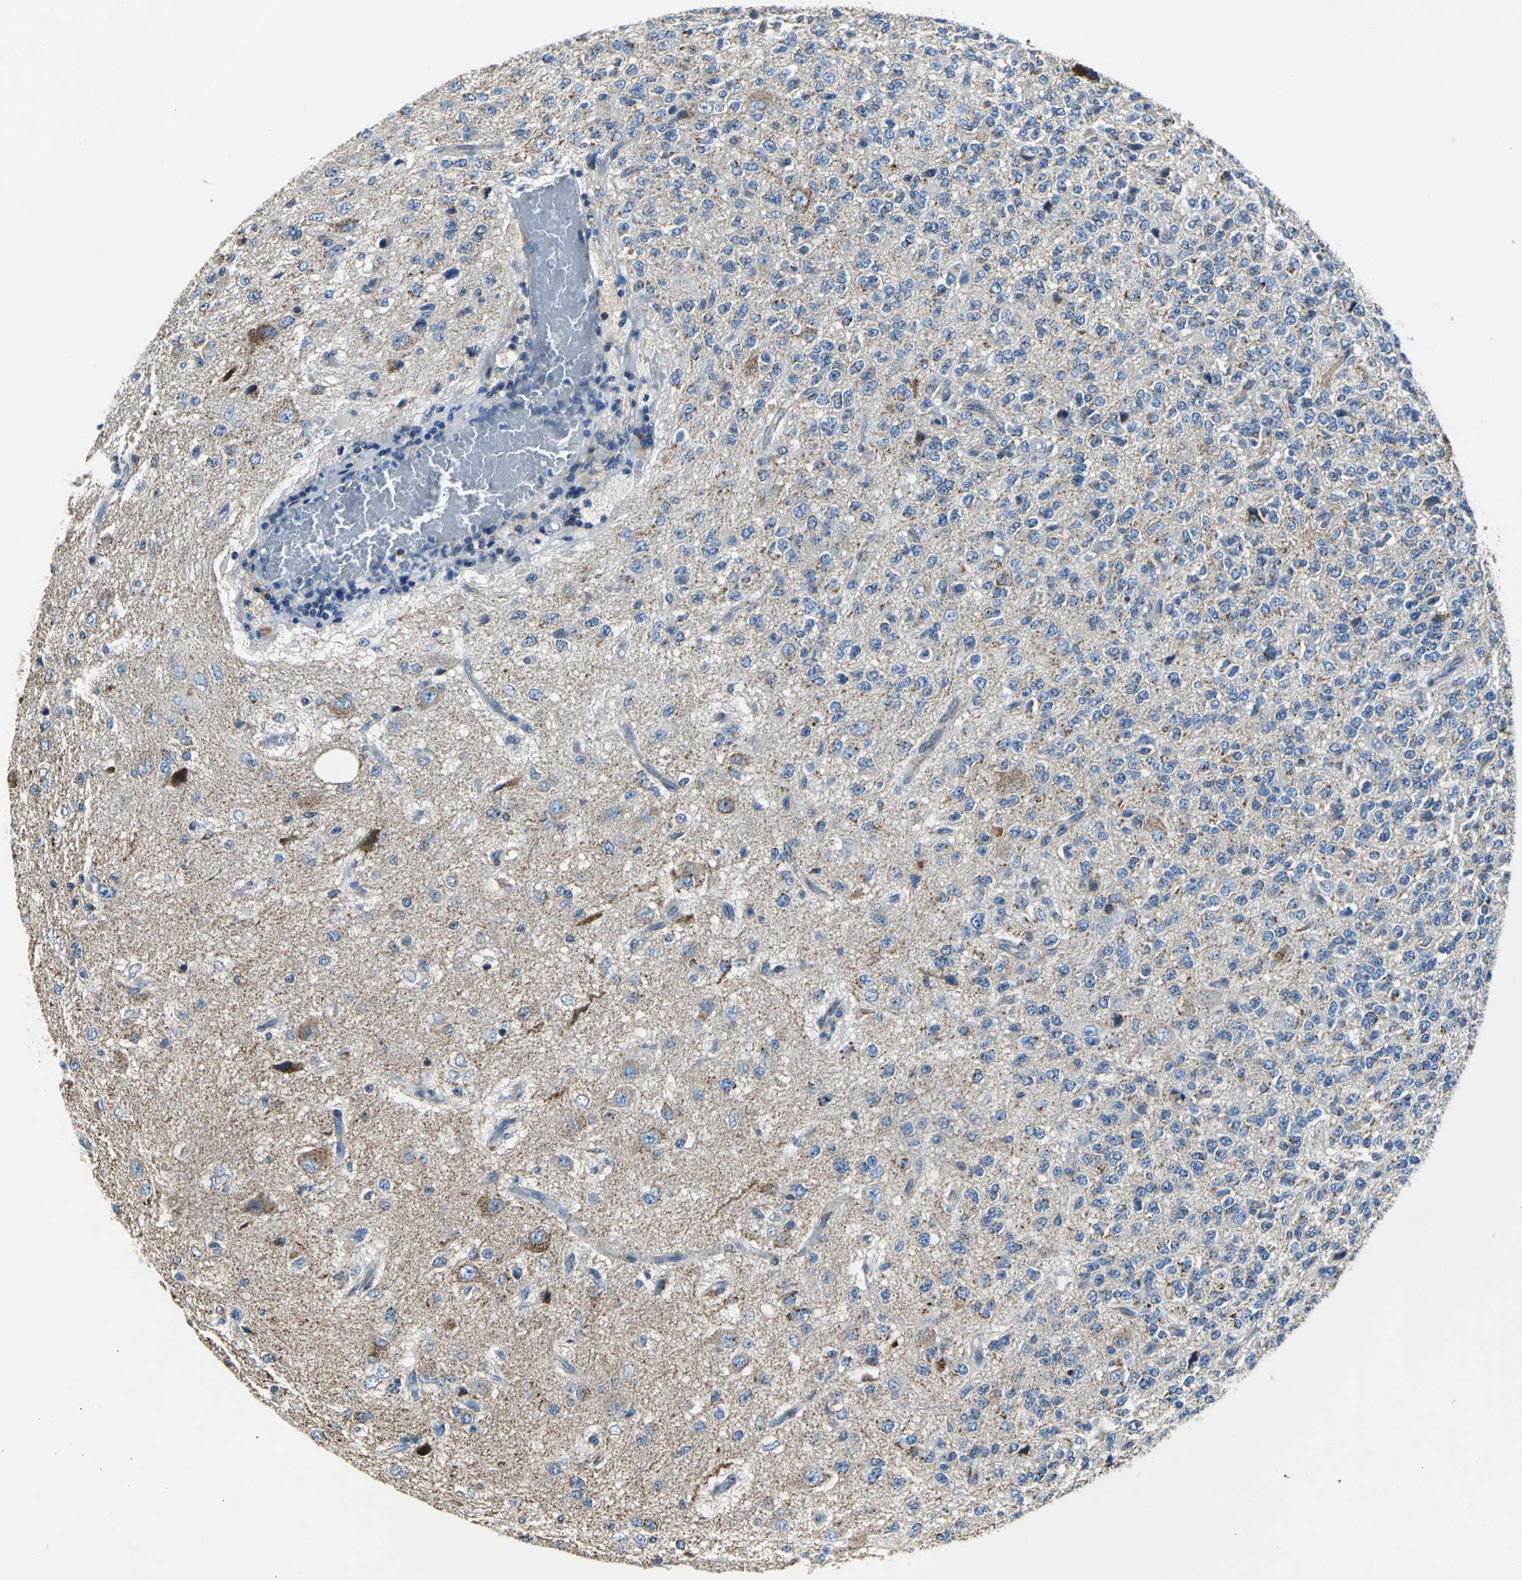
{"staining": {"intensity": "weak", "quantity": "25%-75%", "location": "cytoplasmic/membranous"}, "tissue": "glioma", "cell_type": "Tumor cells", "image_type": "cancer", "snomed": [{"axis": "morphology", "description": "Glioma, malignant, High grade"}, {"axis": "topography", "description": "pancreas cauda"}], "caption": "Tumor cells reveal low levels of weak cytoplasmic/membranous staining in approximately 25%-75% of cells in human glioma.", "gene": "IFI6", "patient": {"sex": "male", "age": 60}}